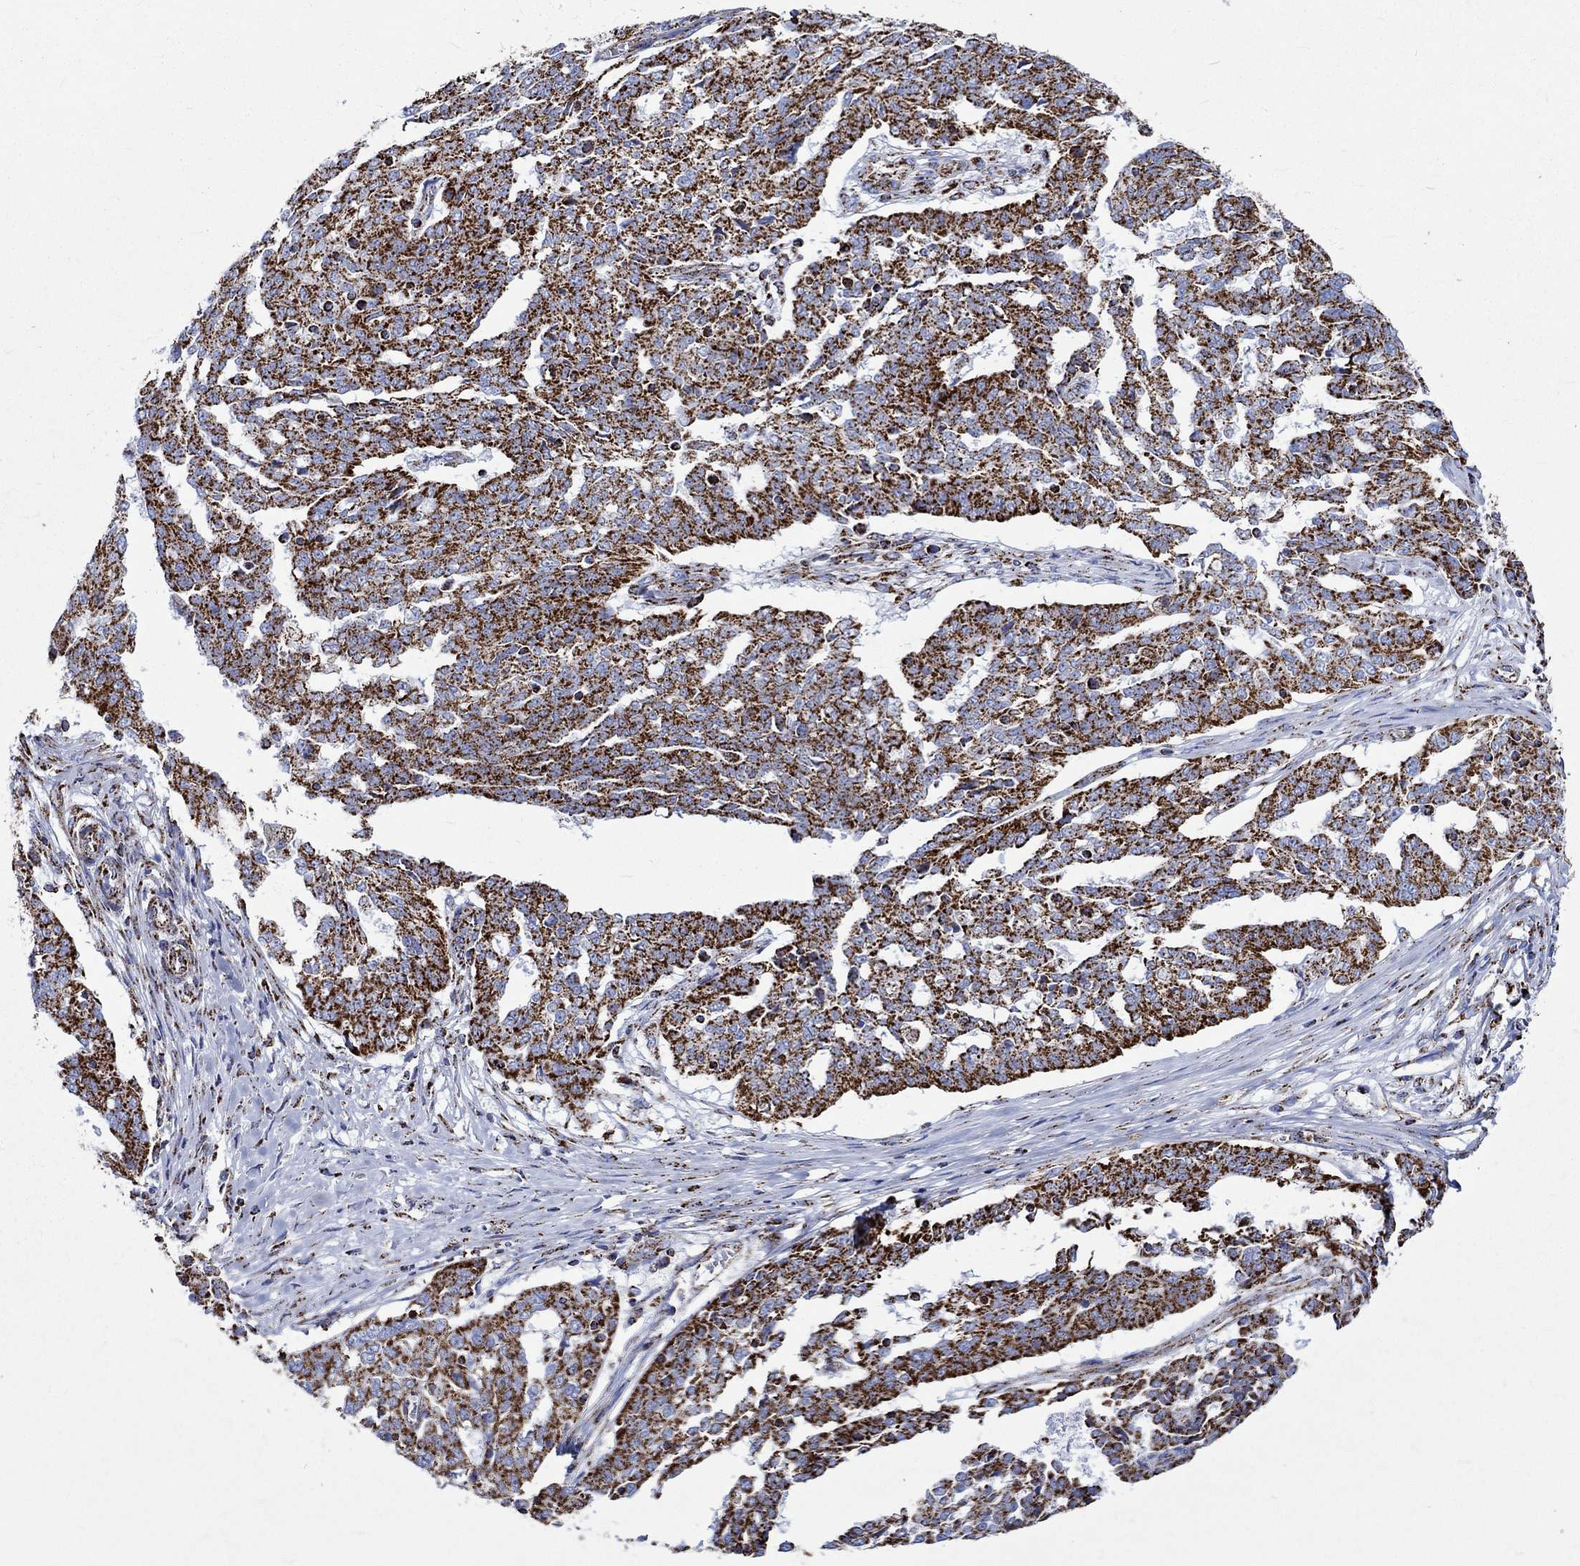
{"staining": {"intensity": "strong", "quantity": ">75%", "location": "cytoplasmic/membranous"}, "tissue": "ovarian cancer", "cell_type": "Tumor cells", "image_type": "cancer", "snomed": [{"axis": "morphology", "description": "Cystadenocarcinoma, serous, NOS"}, {"axis": "topography", "description": "Ovary"}], "caption": "Tumor cells display strong cytoplasmic/membranous staining in about >75% of cells in ovarian cancer (serous cystadenocarcinoma).", "gene": "RCE1", "patient": {"sex": "female", "age": 67}}